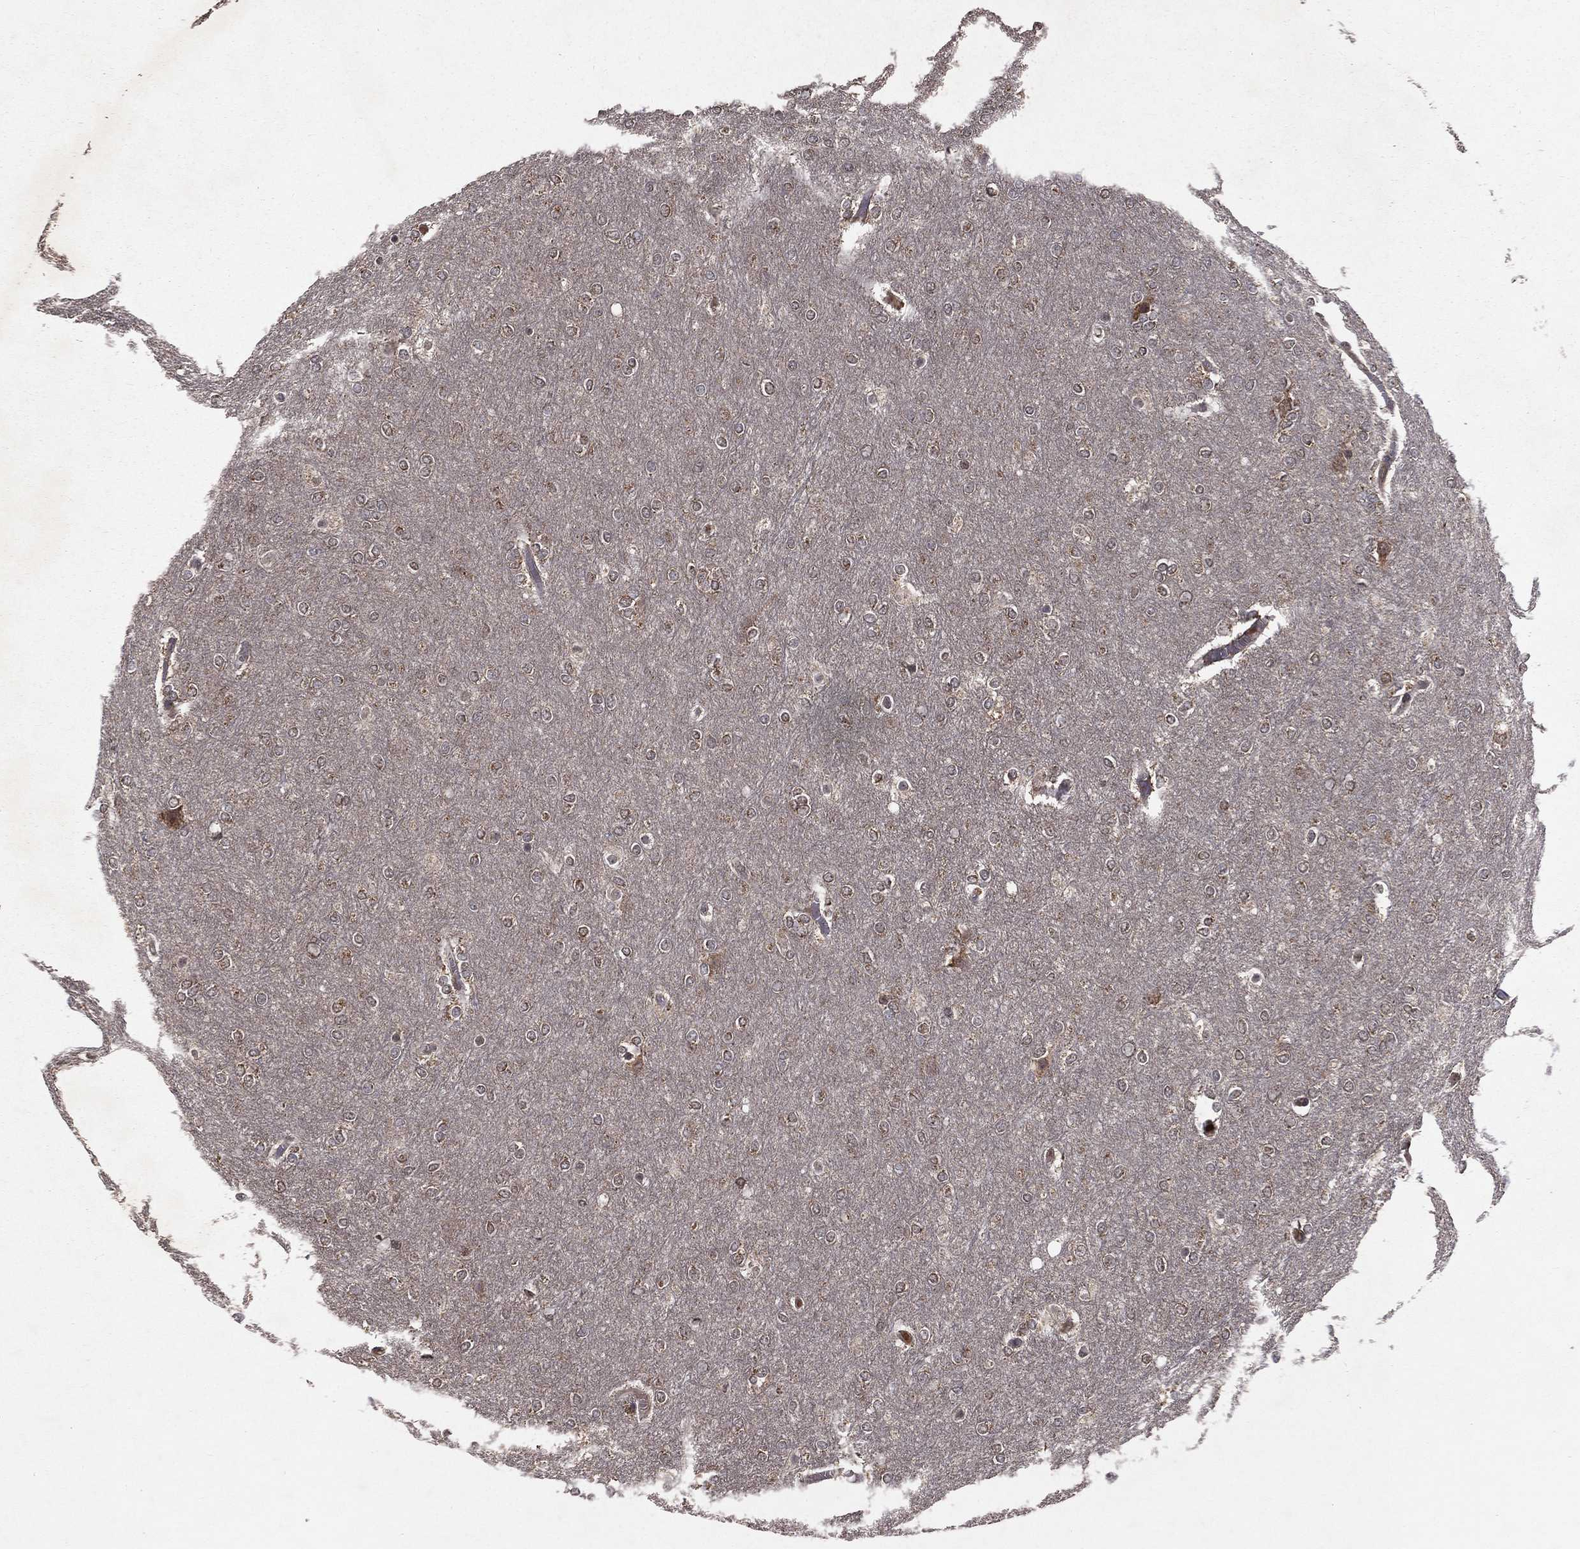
{"staining": {"intensity": "negative", "quantity": "none", "location": "none"}, "tissue": "glioma", "cell_type": "Tumor cells", "image_type": "cancer", "snomed": [{"axis": "morphology", "description": "Glioma, malignant, High grade"}, {"axis": "topography", "description": "Brain"}], "caption": "Immunohistochemistry (IHC) of human glioma exhibits no expression in tumor cells.", "gene": "ZDHHC15", "patient": {"sex": "female", "age": 61}}